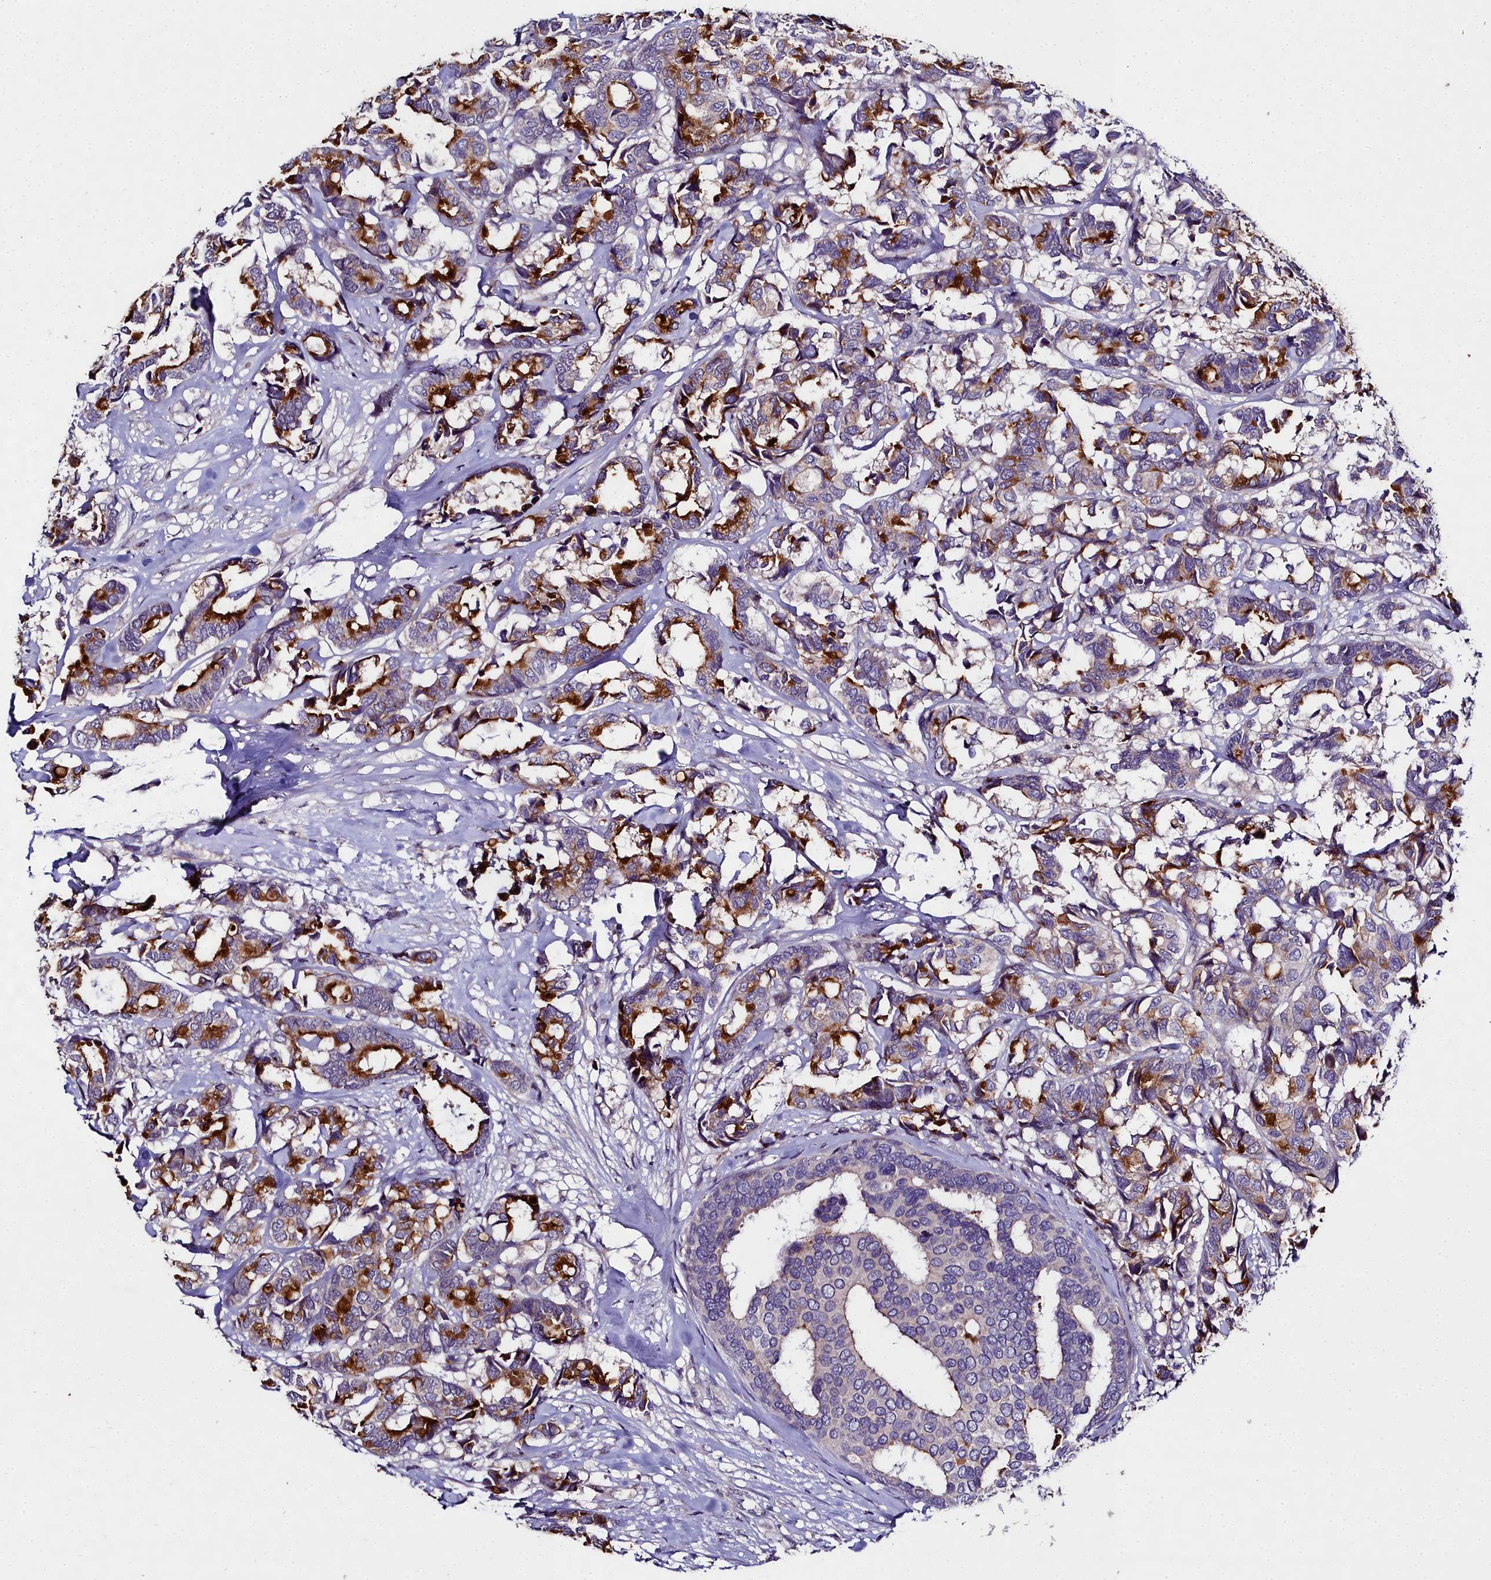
{"staining": {"intensity": "moderate", "quantity": ">75%", "location": "cytoplasmic/membranous"}, "tissue": "breast cancer", "cell_type": "Tumor cells", "image_type": "cancer", "snomed": [{"axis": "morphology", "description": "Normal tissue, NOS"}, {"axis": "morphology", "description": "Duct carcinoma"}, {"axis": "topography", "description": "Breast"}], "caption": "Immunohistochemical staining of breast cancer displays moderate cytoplasmic/membranous protein expression in approximately >75% of tumor cells.", "gene": "NT5M", "patient": {"sex": "female", "age": 87}}